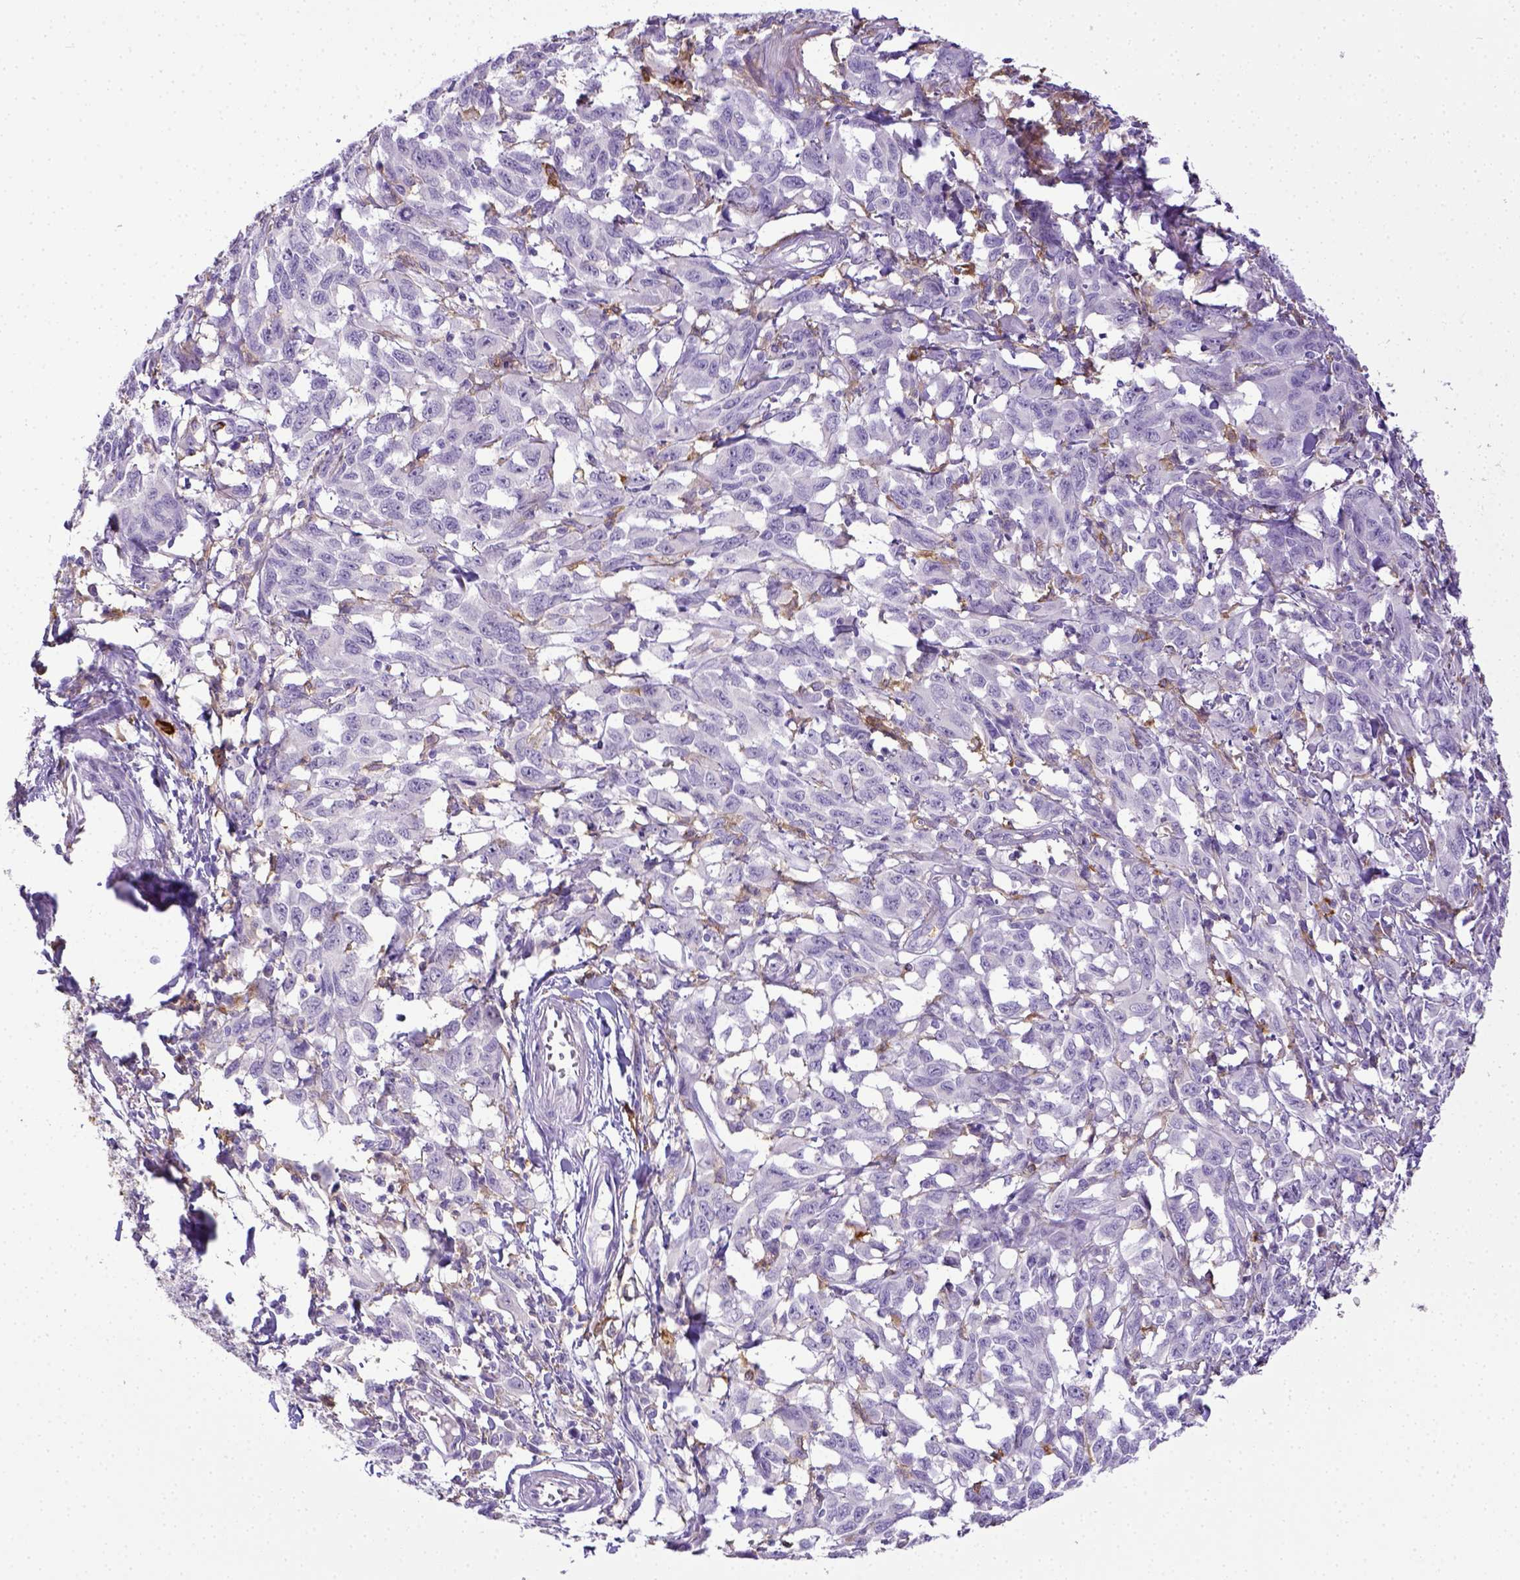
{"staining": {"intensity": "negative", "quantity": "none", "location": "none"}, "tissue": "melanoma", "cell_type": "Tumor cells", "image_type": "cancer", "snomed": [{"axis": "morphology", "description": "Malignant melanoma, NOS"}, {"axis": "topography", "description": "Vulva, labia, clitoris and Bartholin´s gland, NO"}], "caption": "This histopathology image is of melanoma stained with immunohistochemistry to label a protein in brown with the nuclei are counter-stained blue. There is no staining in tumor cells.", "gene": "ITGAM", "patient": {"sex": "female", "age": 75}}